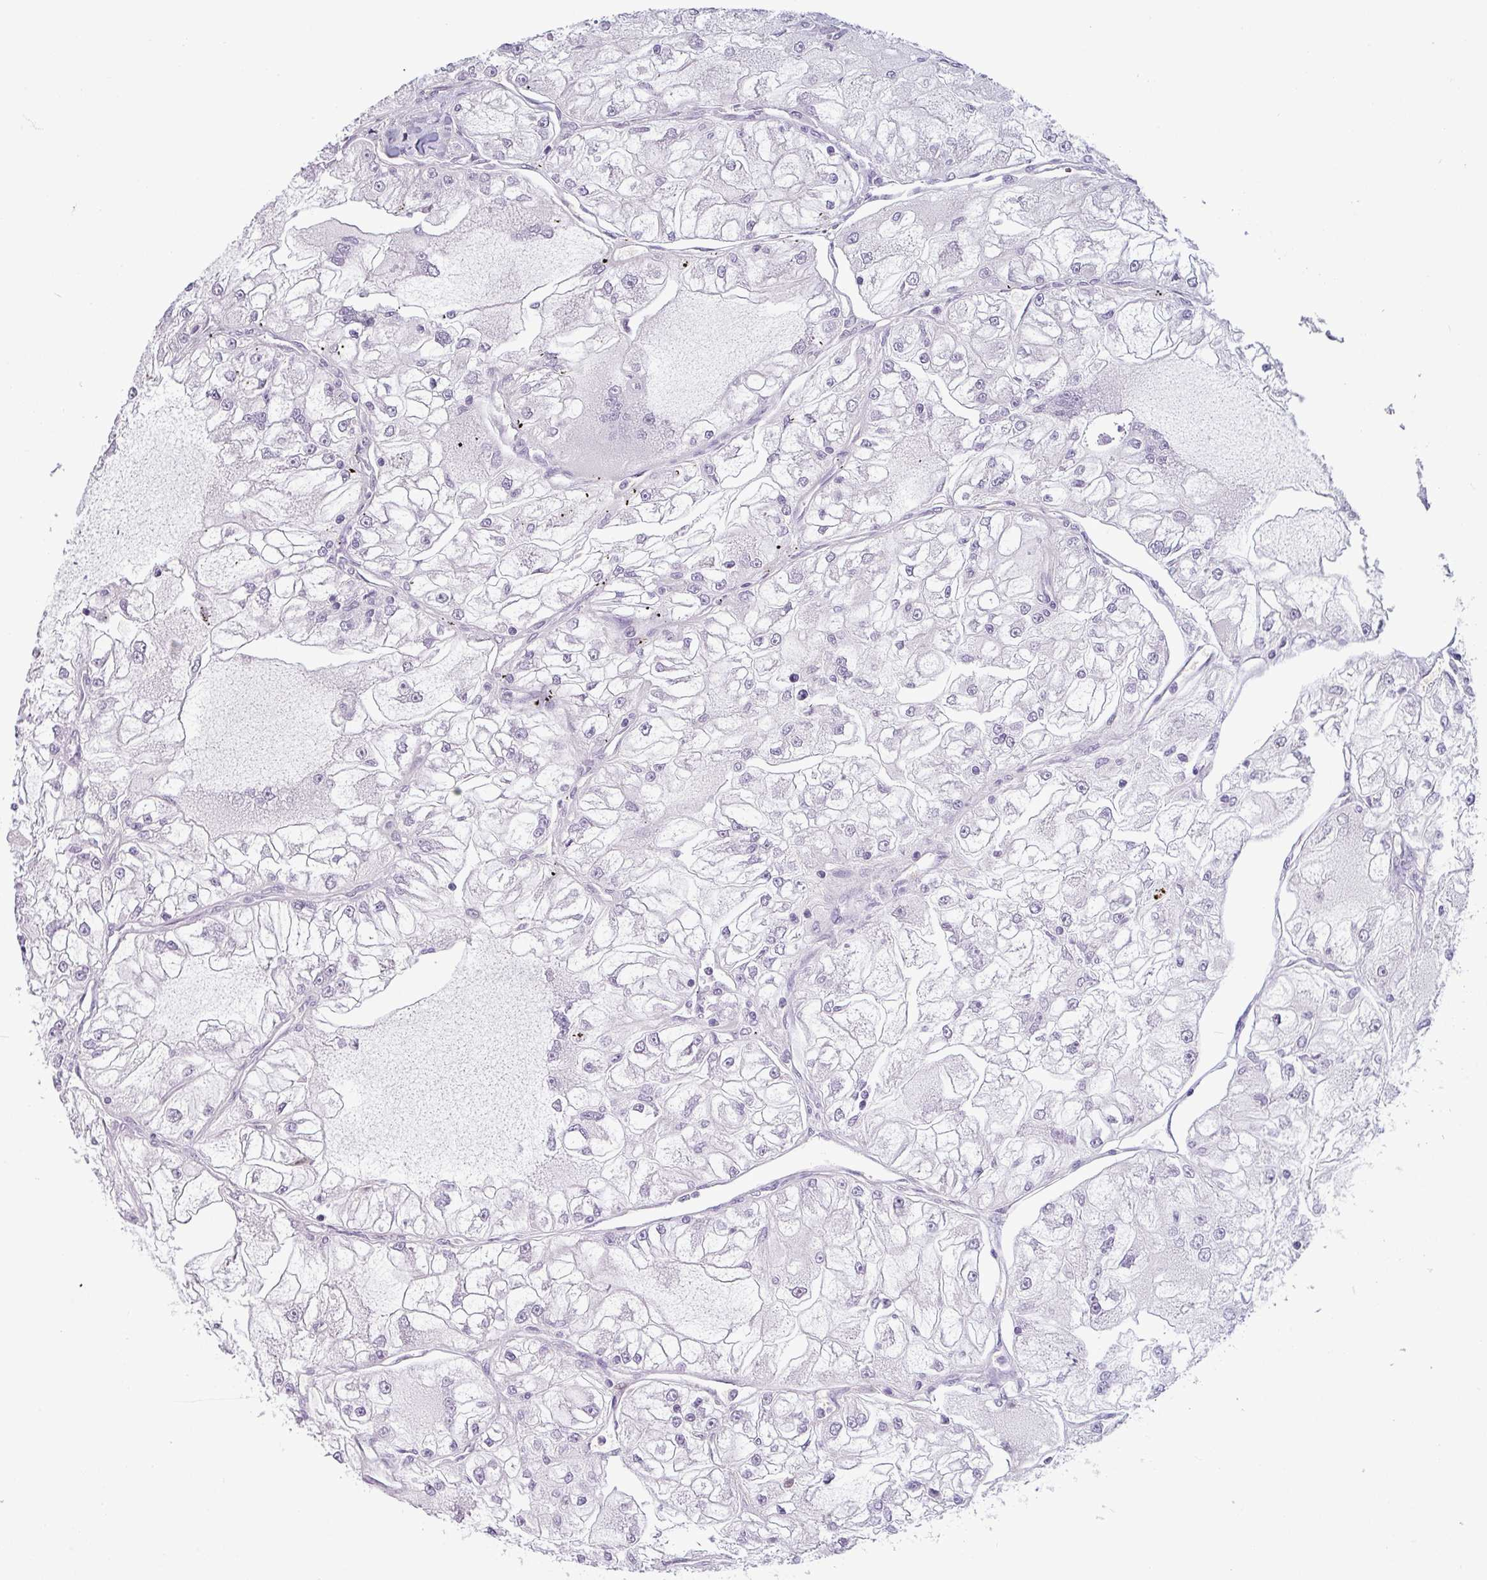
{"staining": {"intensity": "negative", "quantity": "none", "location": "none"}, "tissue": "renal cancer", "cell_type": "Tumor cells", "image_type": "cancer", "snomed": [{"axis": "morphology", "description": "Adenocarcinoma, NOS"}, {"axis": "topography", "description": "Kidney"}], "caption": "The immunohistochemistry (IHC) photomicrograph has no significant positivity in tumor cells of renal cancer (adenocarcinoma) tissue.", "gene": "SLC26A9", "patient": {"sex": "female", "age": 72}}